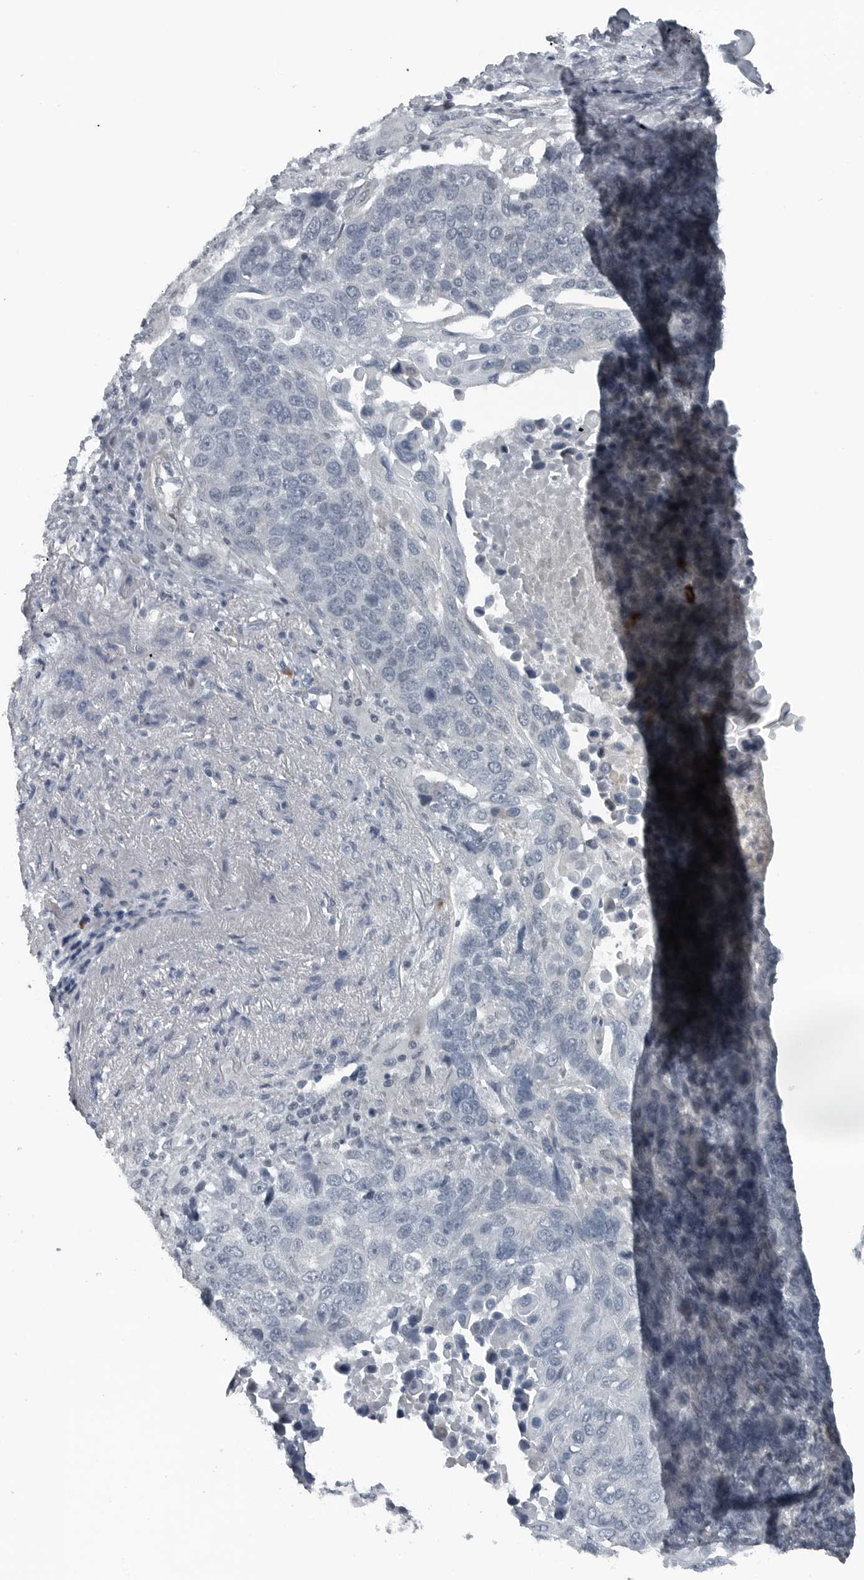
{"staining": {"intensity": "negative", "quantity": "none", "location": "none"}, "tissue": "lung cancer", "cell_type": "Tumor cells", "image_type": "cancer", "snomed": [{"axis": "morphology", "description": "Squamous cell carcinoma, NOS"}, {"axis": "topography", "description": "Lung"}], "caption": "Immunohistochemistry (IHC) of lung cancer (squamous cell carcinoma) exhibits no staining in tumor cells.", "gene": "GAK", "patient": {"sex": "male", "age": 66}}